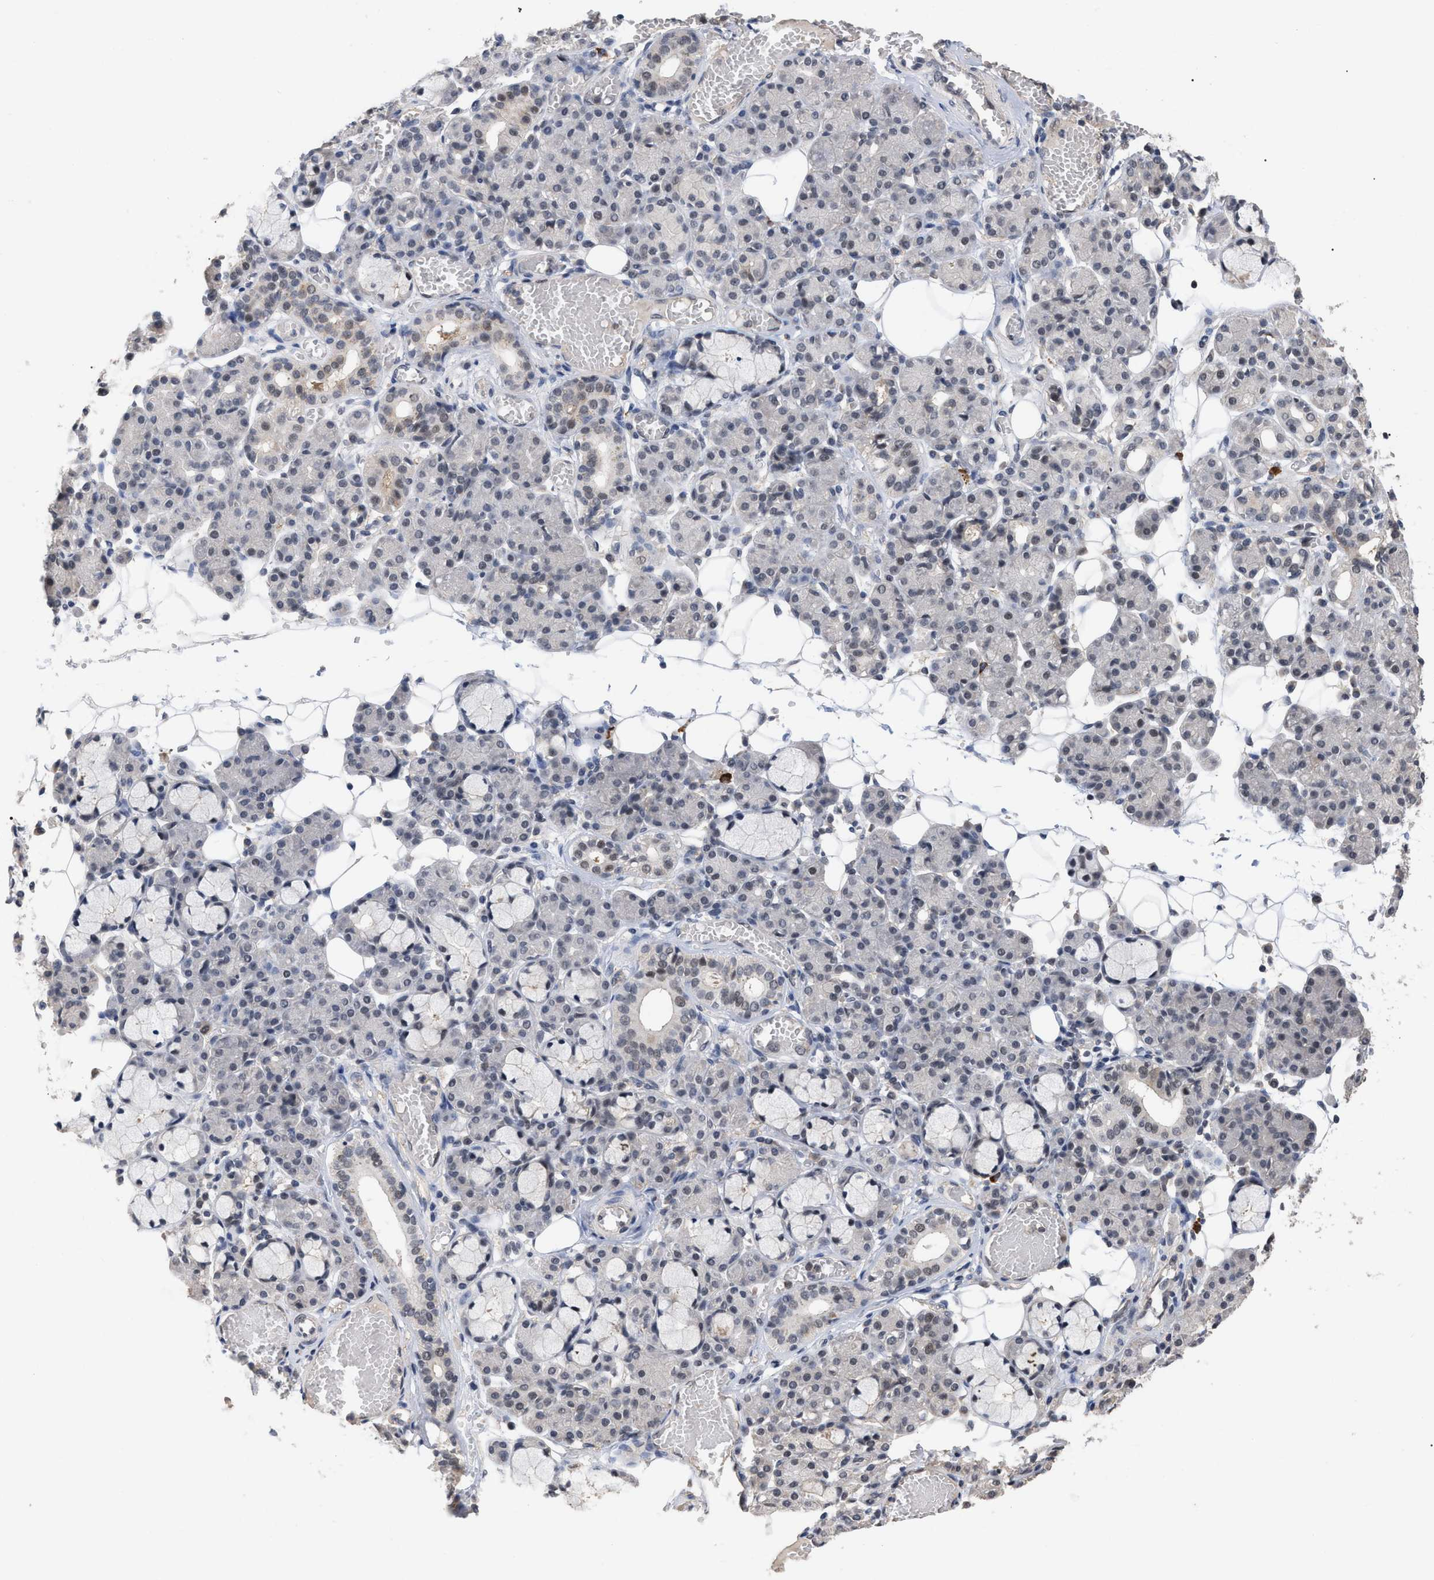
{"staining": {"intensity": "weak", "quantity": "<25%", "location": "nuclear"}, "tissue": "salivary gland", "cell_type": "Glandular cells", "image_type": "normal", "snomed": [{"axis": "morphology", "description": "Normal tissue, NOS"}, {"axis": "topography", "description": "Salivary gland"}], "caption": "This is an IHC image of unremarkable human salivary gland. There is no expression in glandular cells.", "gene": "JAZF1", "patient": {"sex": "male", "age": 63}}